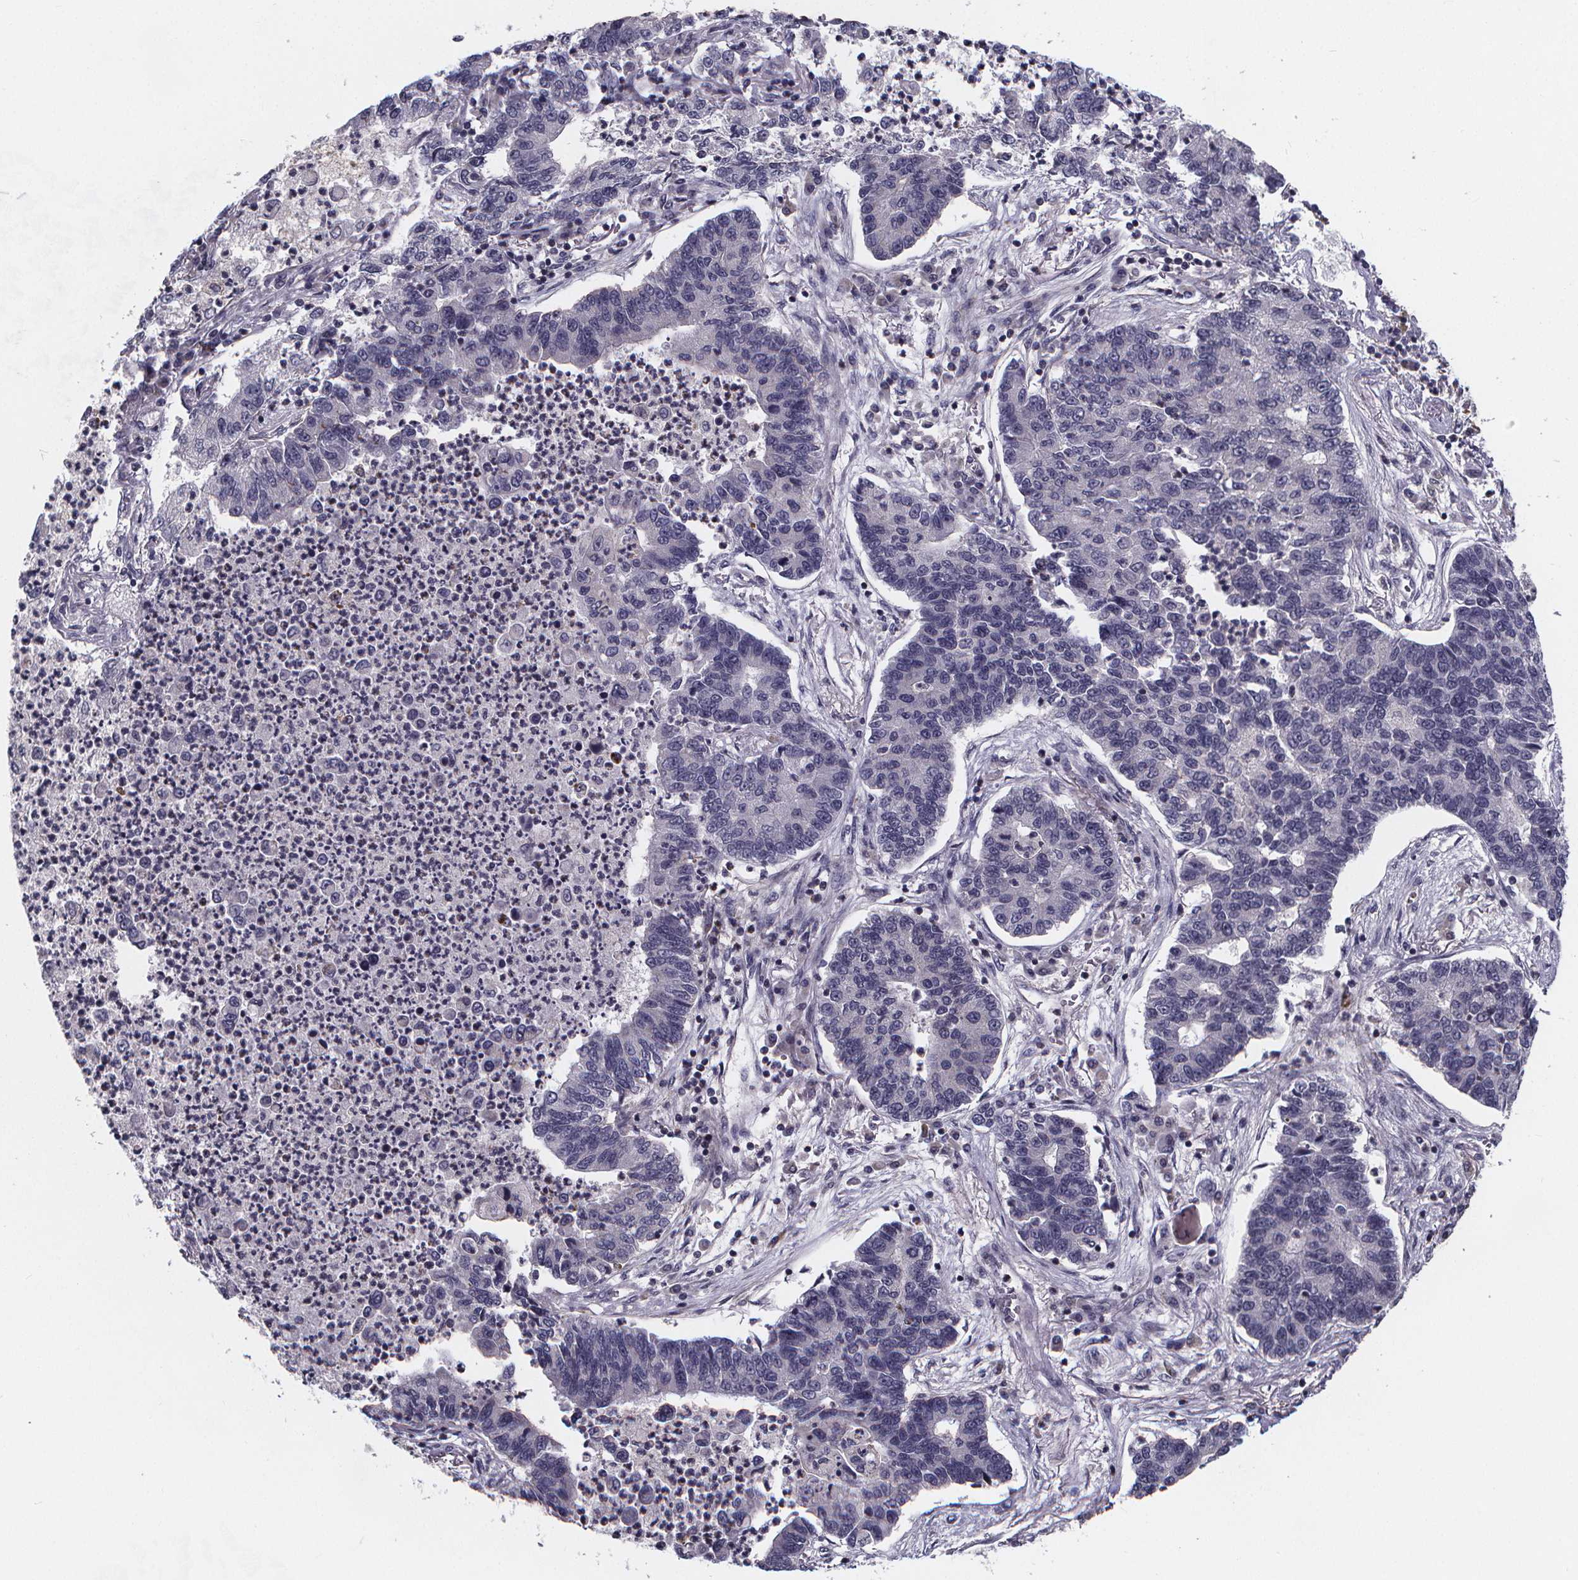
{"staining": {"intensity": "negative", "quantity": "none", "location": "none"}, "tissue": "lung cancer", "cell_type": "Tumor cells", "image_type": "cancer", "snomed": [{"axis": "morphology", "description": "Adenocarcinoma, NOS"}, {"axis": "topography", "description": "Lung"}], "caption": "Lung cancer was stained to show a protein in brown. There is no significant expression in tumor cells.", "gene": "FBXW2", "patient": {"sex": "female", "age": 57}}